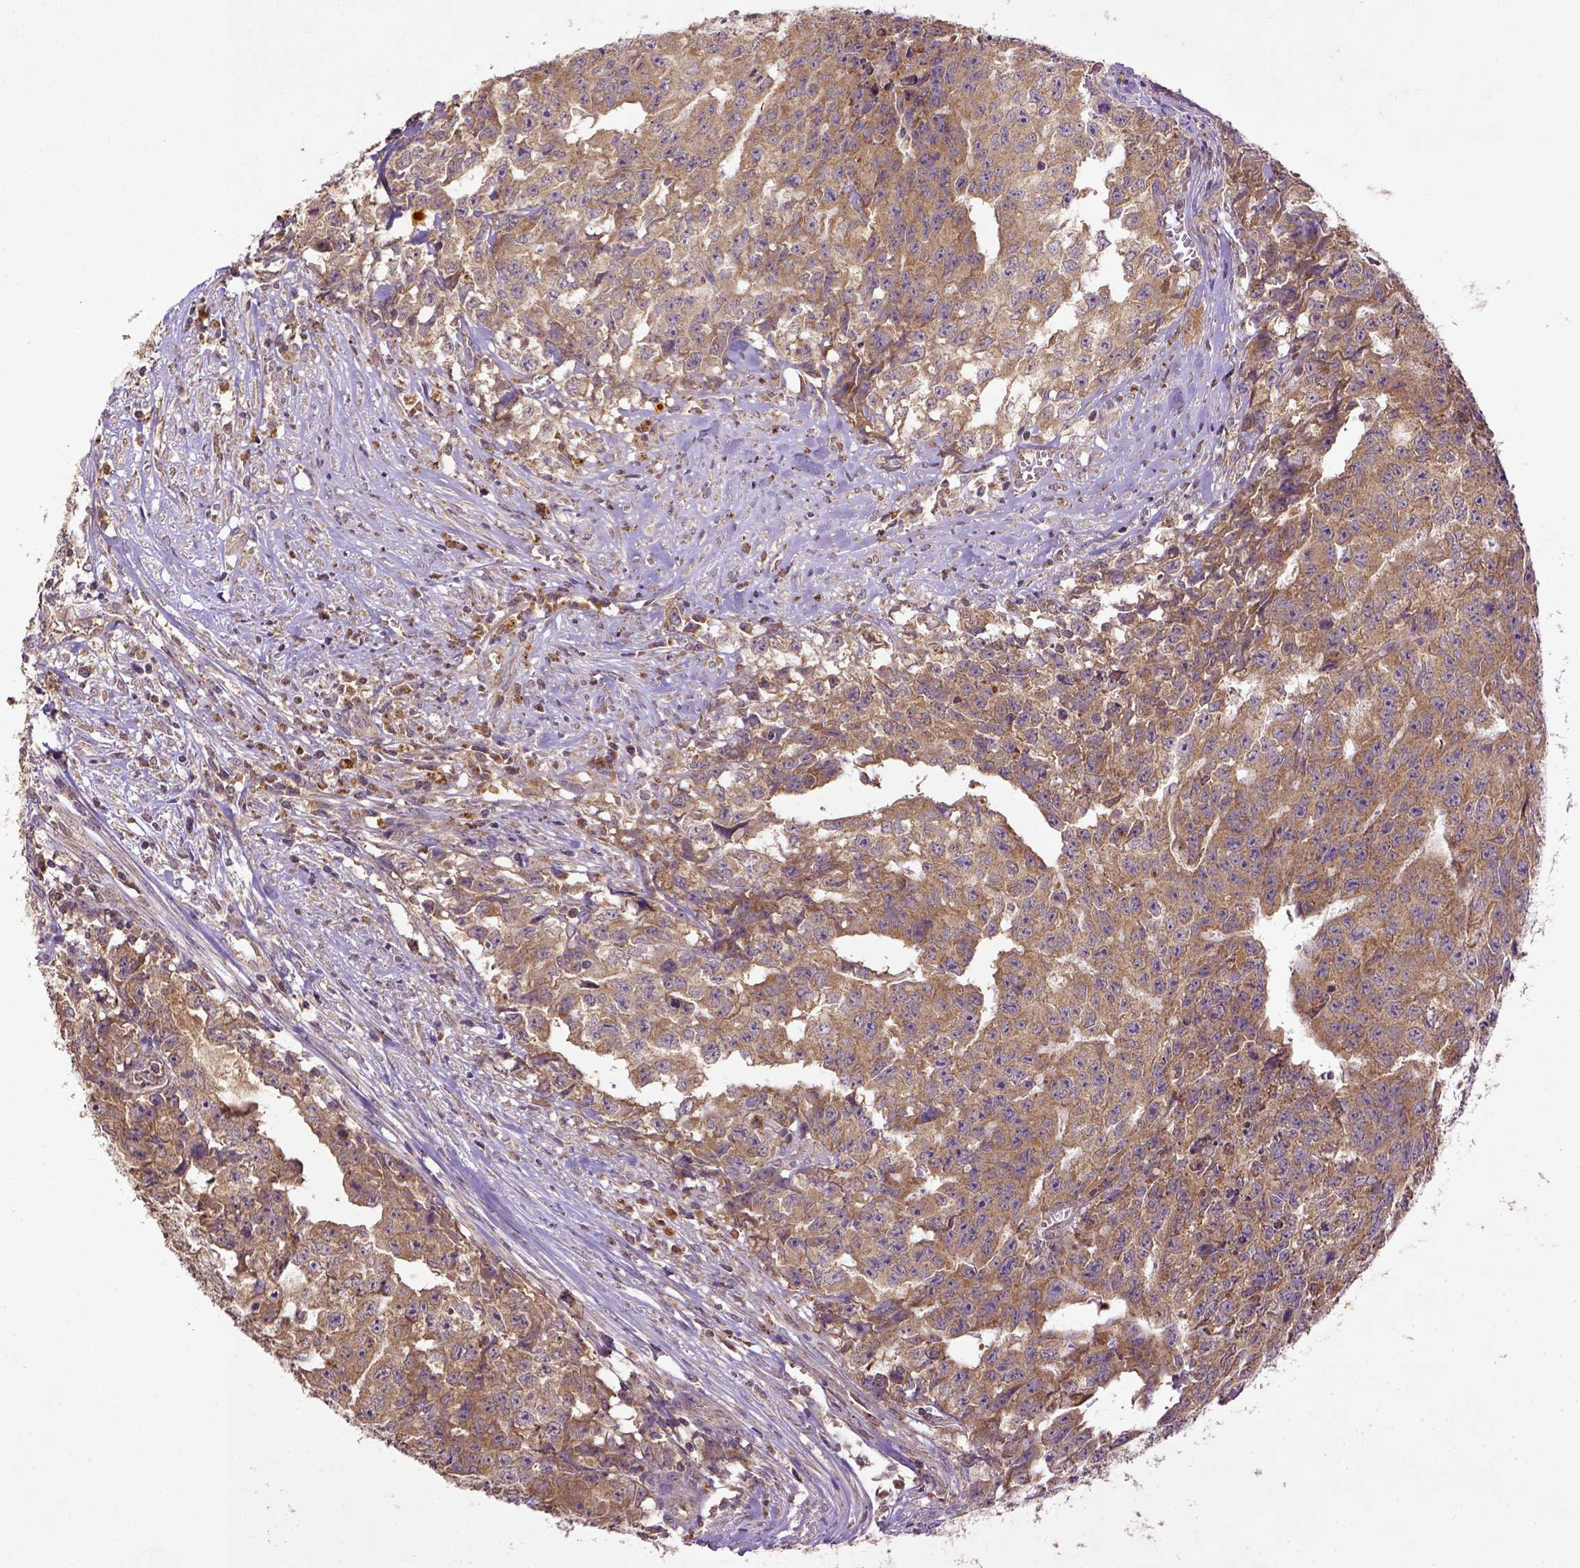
{"staining": {"intensity": "moderate", "quantity": ">75%", "location": "cytoplasmic/membranous"}, "tissue": "testis cancer", "cell_type": "Tumor cells", "image_type": "cancer", "snomed": [{"axis": "morphology", "description": "Carcinoma, Embryonal, NOS"}, {"axis": "morphology", "description": "Teratoma, malignant, NOS"}, {"axis": "topography", "description": "Testis"}], "caption": "Testis cancer tissue demonstrates moderate cytoplasmic/membranous positivity in approximately >75% of tumor cells, visualized by immunohistochemistry. (Stains: DAB in brown, nuclei in blue, Microscopy: brightfield microscopy at high magnification).", "gene": "MT-CO1", "patient": {"sex": "male", "age": 24}}